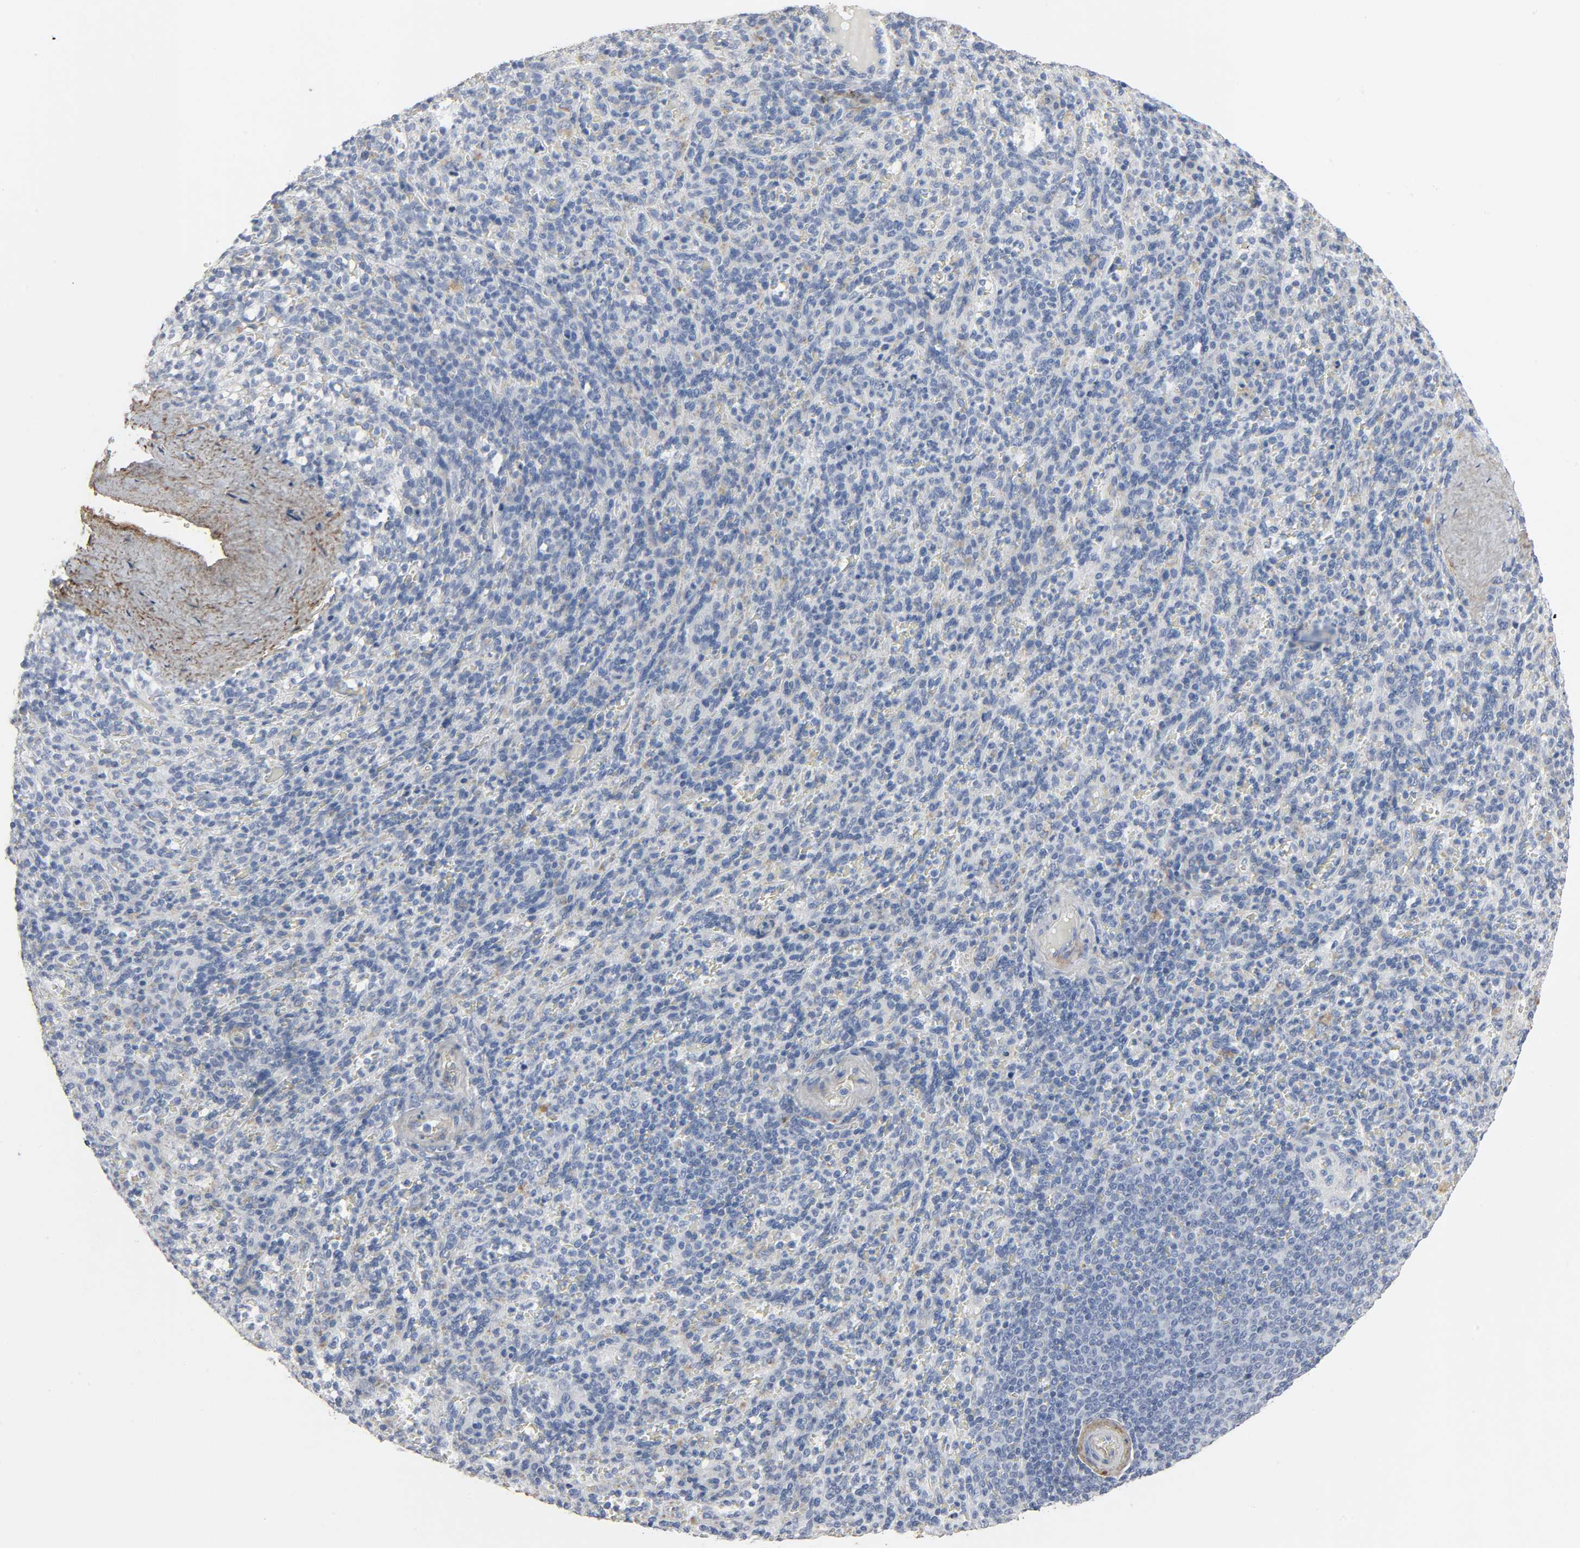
{"staining": {"intensity": "weak", "quantity": "<25%", "location": "cytoplasmic/membranous"}, "tissue": "spleen", "cell_type": "Cells in red pulp", "image_type": "normal", "snomed": [{"axis": "morphology", "description": "Normal tissue, NOS"}, {"axis": "topography", "description": "Spleen"}], "caption": "The photomicrograph exhibits no staining of cells in red pulp in benign spleen.", "gene": "FBLN5", "patient": {"sex": "male", "age": 36}}